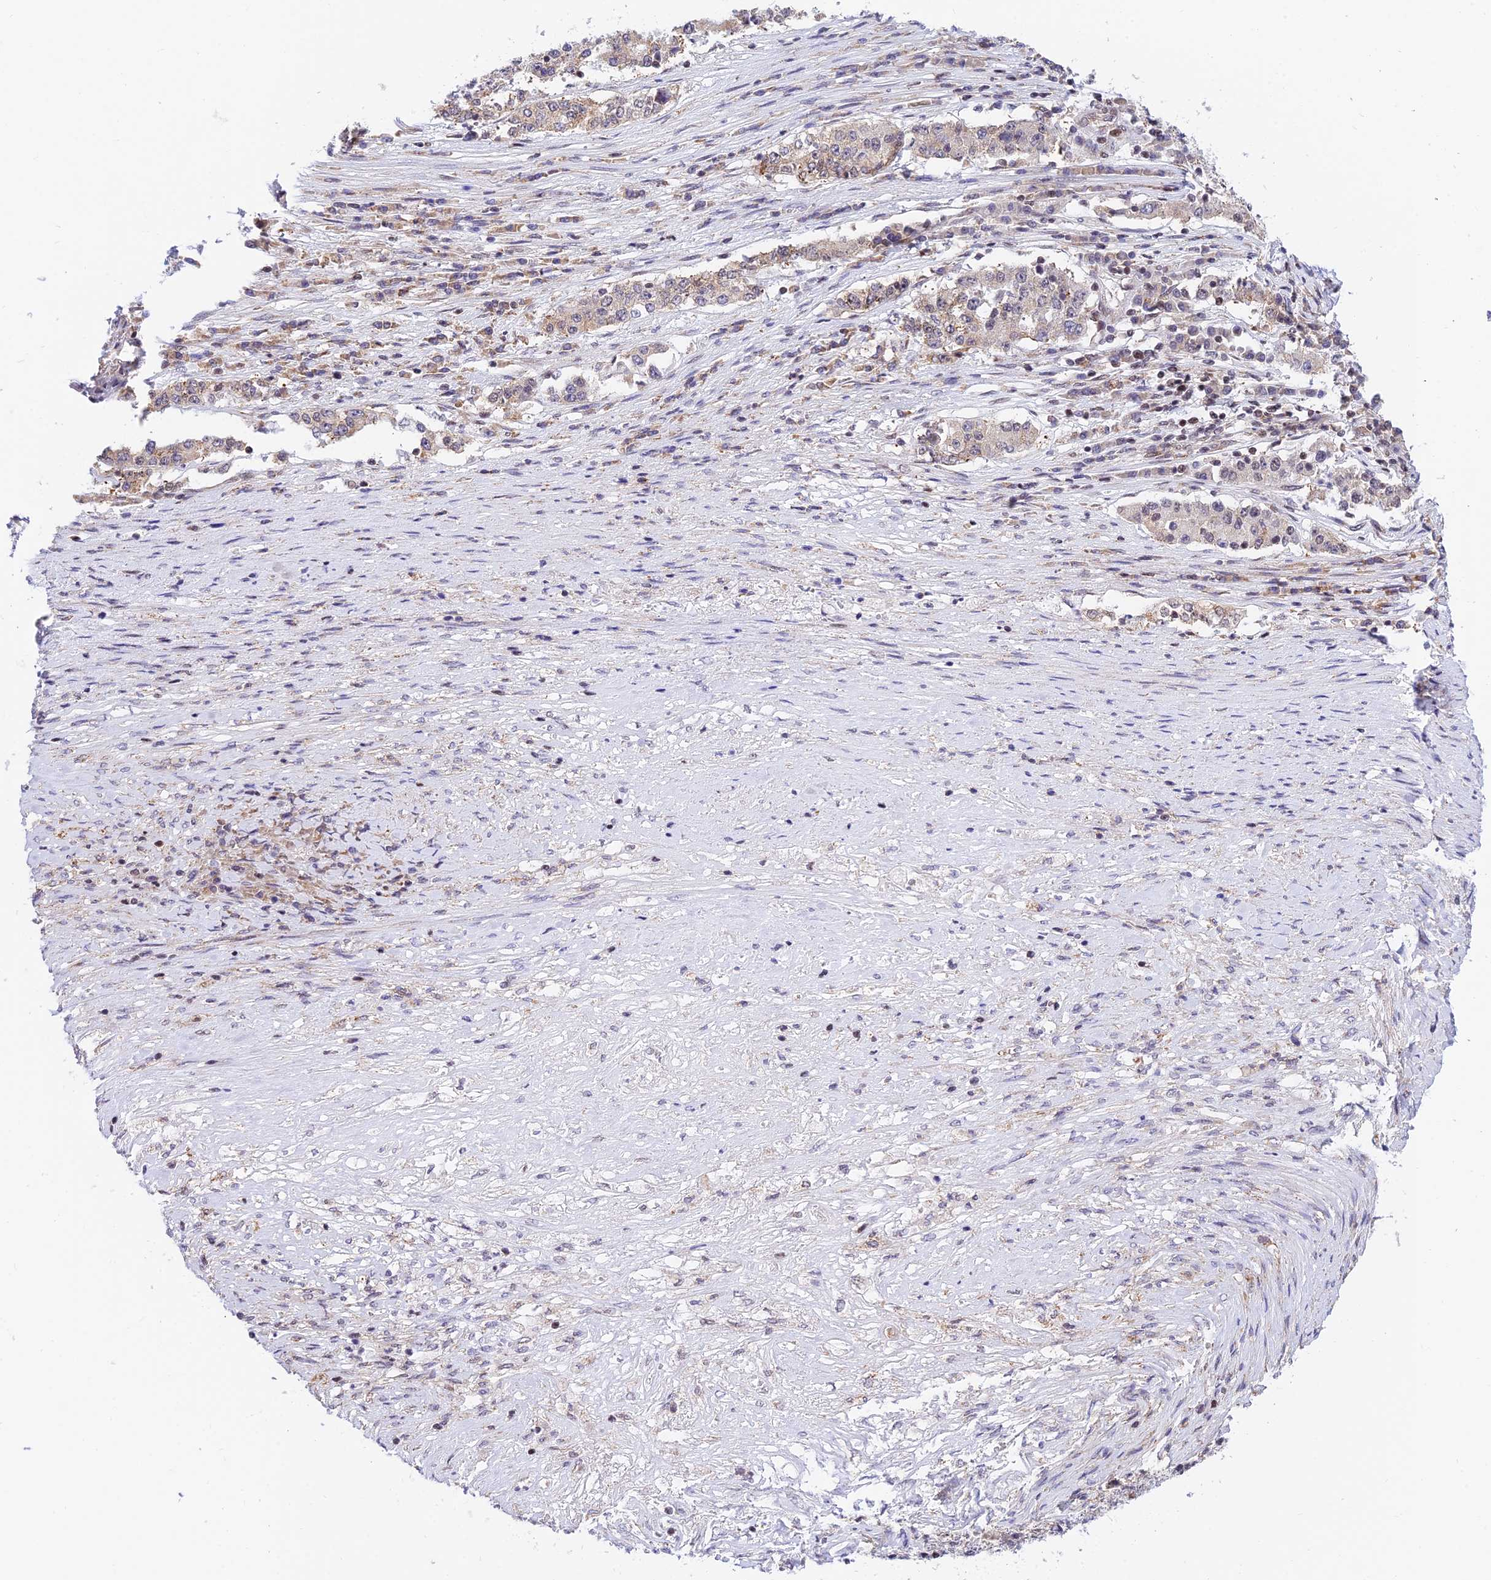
{"staining": {"intensity": "weak", "quantity": "<25%", "location": "cytoplasmic/membranous"}, "tissue": "stomach cancer", "cell_type": "Tumor cells", "image_type": "cancer", "snomed": [{"axis": "morphology", "description": "Adenocarcinoma, NOS"}, {"axis": "topography", "description": "Stomach"}], "caption": "DAB (3,3'-diaminobenzidine) immunohistochemical staining of stomach adenocarcinoma exhibits no significant staining in tumor cells.", "gene": "USP22", "patient": {"sex": "male", "age": 59}}